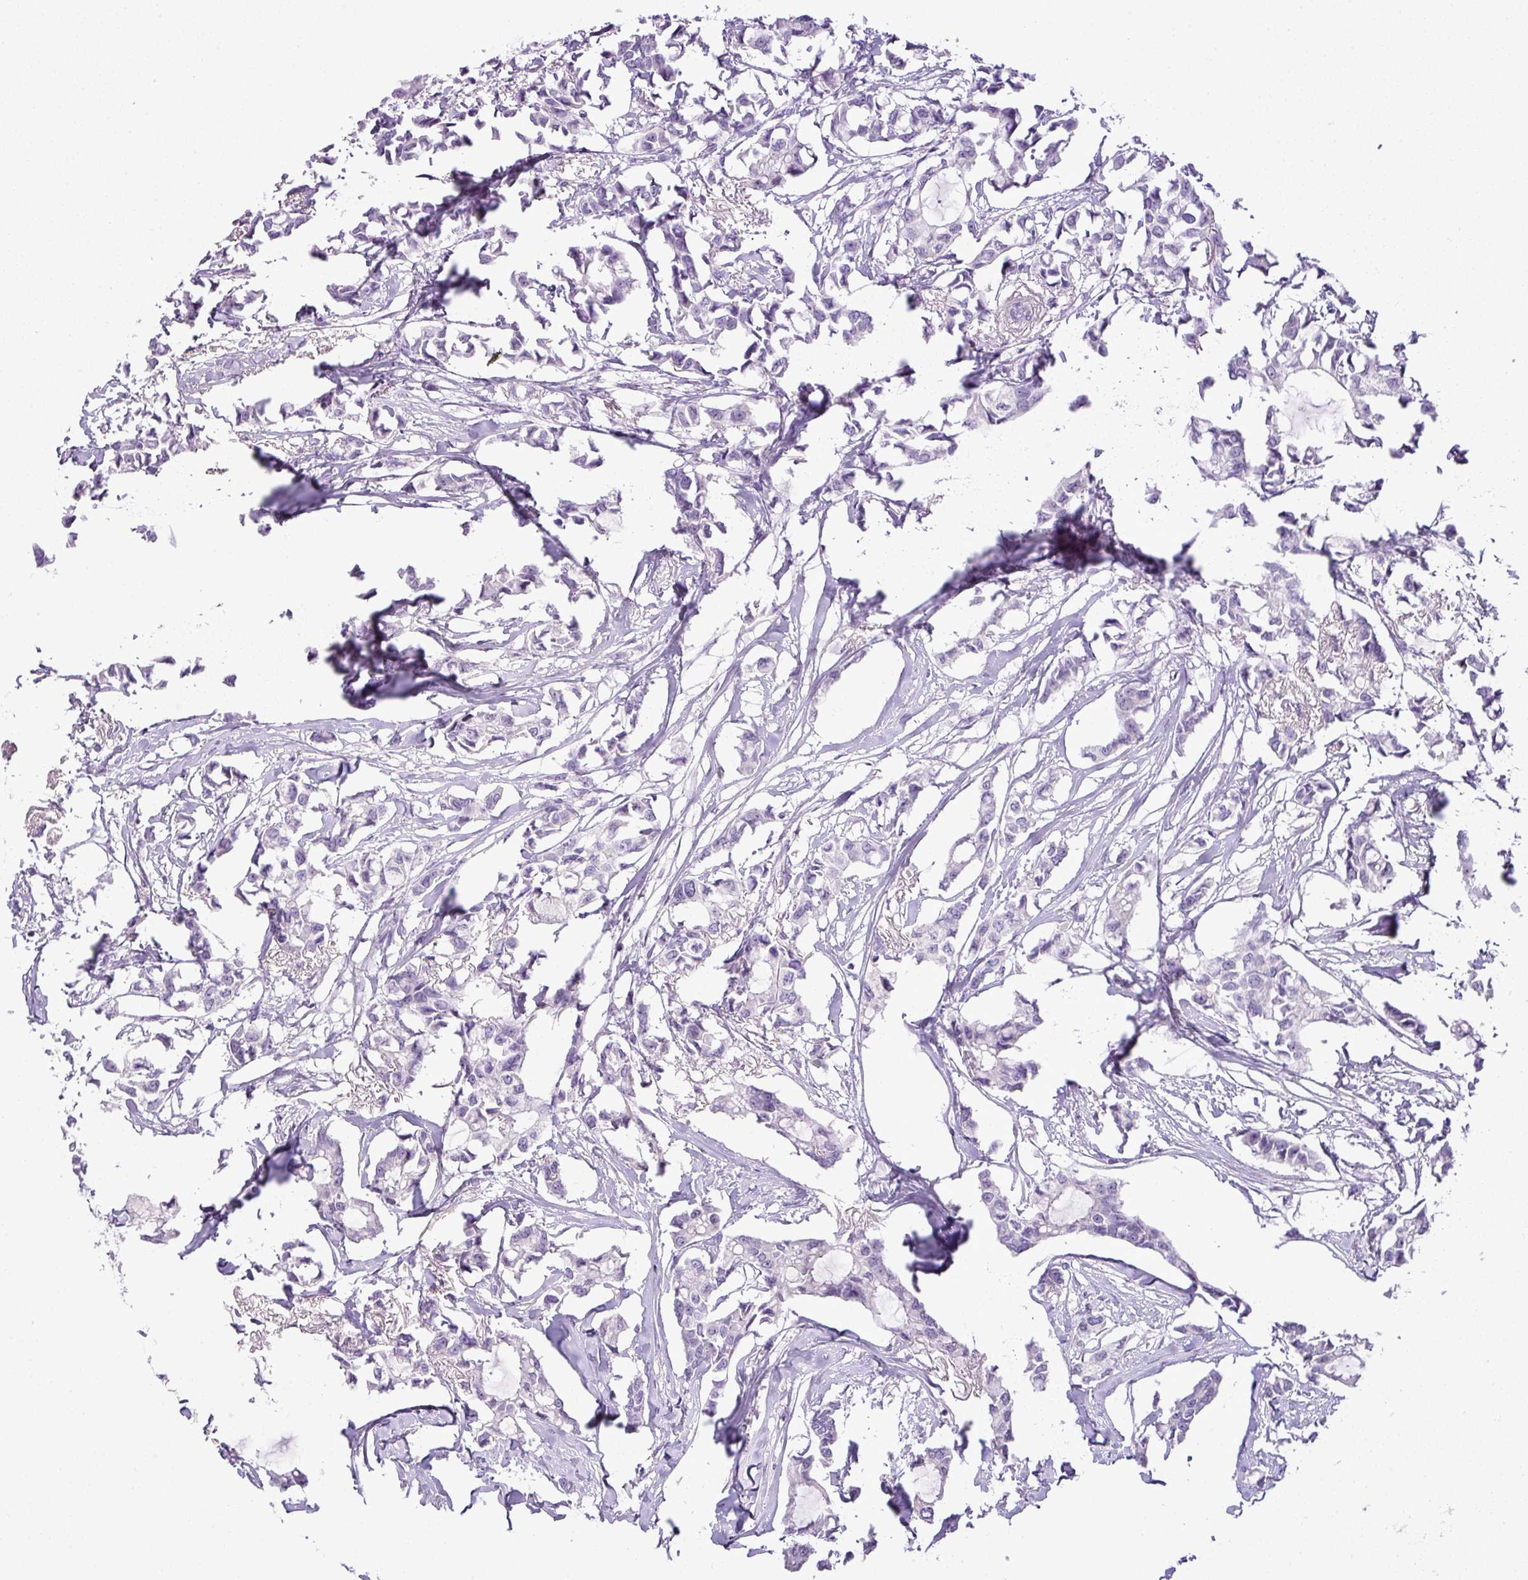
{"staining": {"intensity": "negative", "quantity": "none", "location": "none"}, "tissue": "breast cancer", "cell_type": "Tumor cells", "image_type": "cancer", "snomed": [{"axis": "morphology", "description": "Duct carcinoma"}, {"axis": "topography", "description": "Breast"}], "caption": "The photomicrograph shows no staining of tumor cells in invasive ductal carcinoma (breast).", "gene": "ENSG00000273748", "patient": {"sex": "female", "age": 73}}